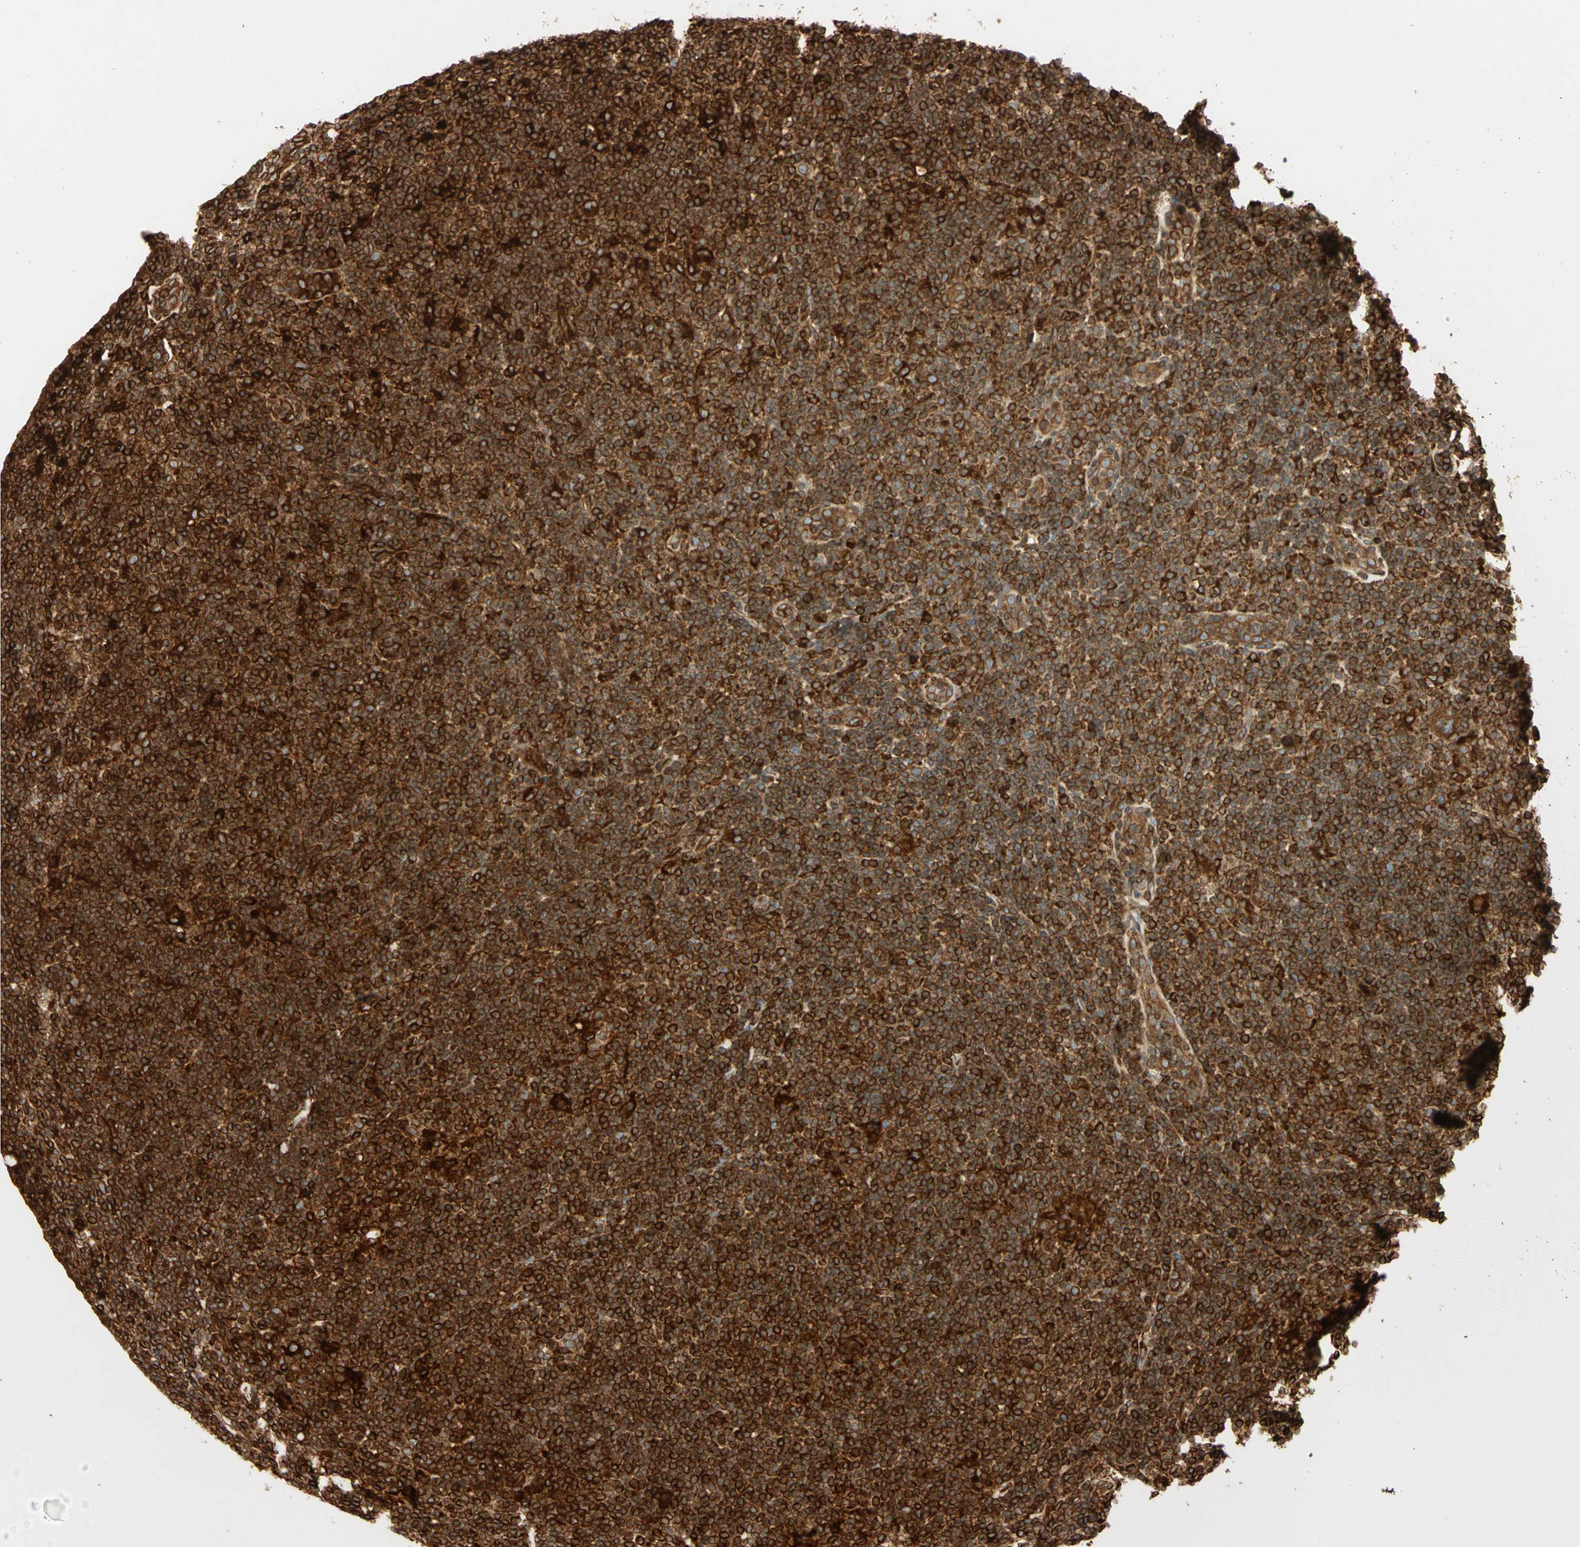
{"staining": {"intensity": "strong", "quantity": ">75%", "location": "cytoplasmic/membranous"}, "tissue": "lymphoma", "cell_type": "Tumor cells", "image_type": "cancer", "snomed": [{"axis": "morphology", "description": "Hodgkin's disease, NOS"}, {"axis": "topography", "description": "Lymph node"}], "caption": "Immunohistochemistry (DAB (3,3'-diaminobenzidine)) staining of human lymphoma displays strong cytoplasmic/membranous protein staining in about >75% of tumor cells.", "gene": "TAPBP", "patient": {"sex": "female", "age": 57}}